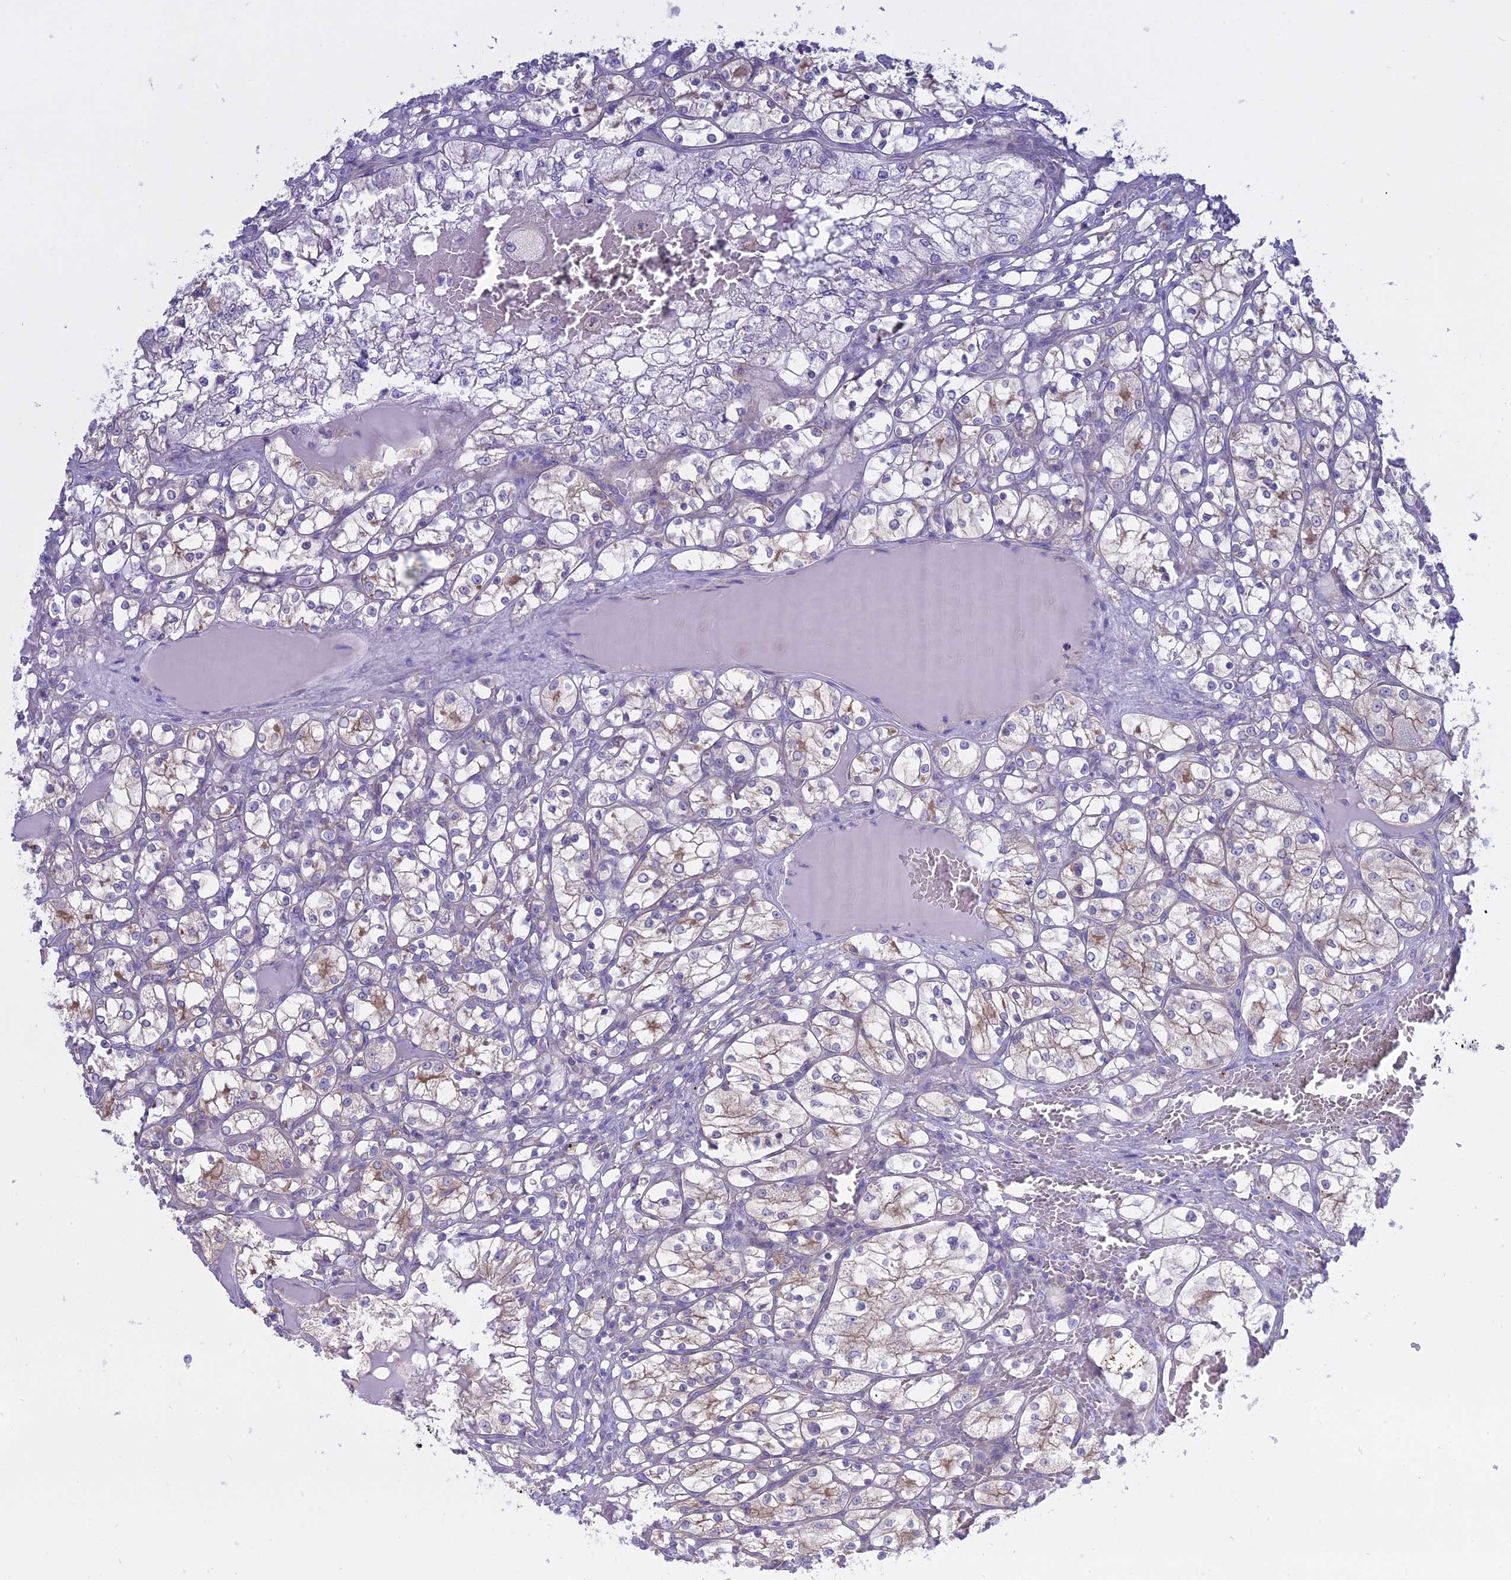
{"staining": {"intensity": "moderate", "quantity": "<25%", "location": "cytoplasmic/membranous"}, "tissue": "renal cancer", "cell_type": "Tumor cells", "image_type": "cancer", "snomed": [{"axis": "morphology", "description": "Adenocarcinoma, NOS"}, {"axis": "topography", "description": "Kidney"}], "caption": "Approximately <25% of tumor cells in renal cancer (adenocarcinoma) exhibit moderate cytoplasmic/membranous protein expression as visualized by brown immunohistochemical staining.", "gene": "AHCYL1", "patient": {"sex": "female", "age": 69}}